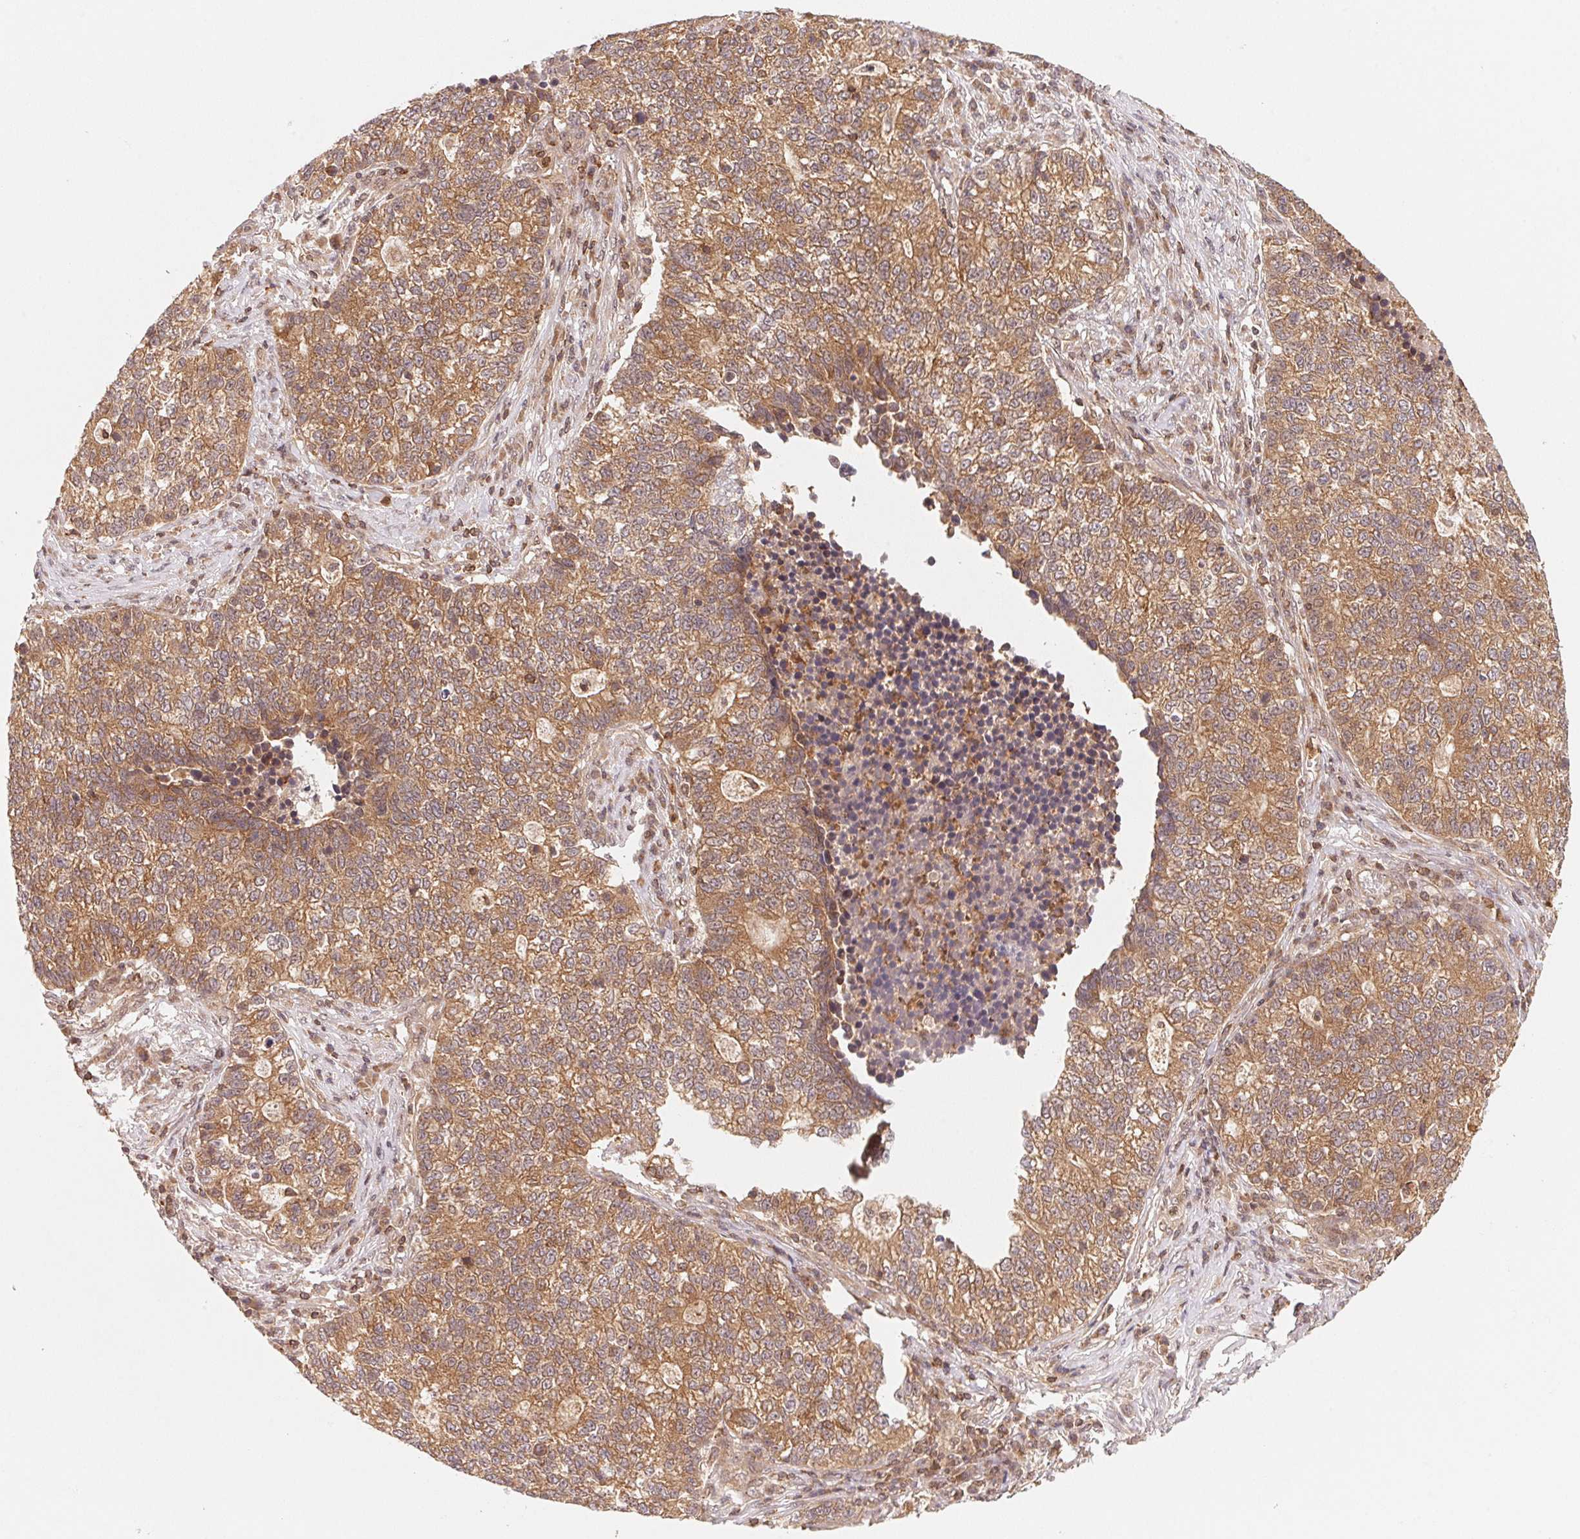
{"staining": {"intensity": "moderate", "quantity": ">75%", "location": "cytoplasmic/membranous"}, "tissue": "lung cancer", "cell_type": "Tumor cells", "image_type": "cancer", "snomed": [{"axis": "morphology", "description": "Adenocarcinoma, NOS"}, {"axis": "topography", "description": "Lung"}], "caption": "The immunohistochemical stain highlights moderate cytoplasmic/membranous positivity in tumor cells of adenocarcinoma (lung) tissue. (IHC, brightfield microscopy, high magnification).", "gene": "CCDC102B", "patient": {"sex": "male", "age": 57}}